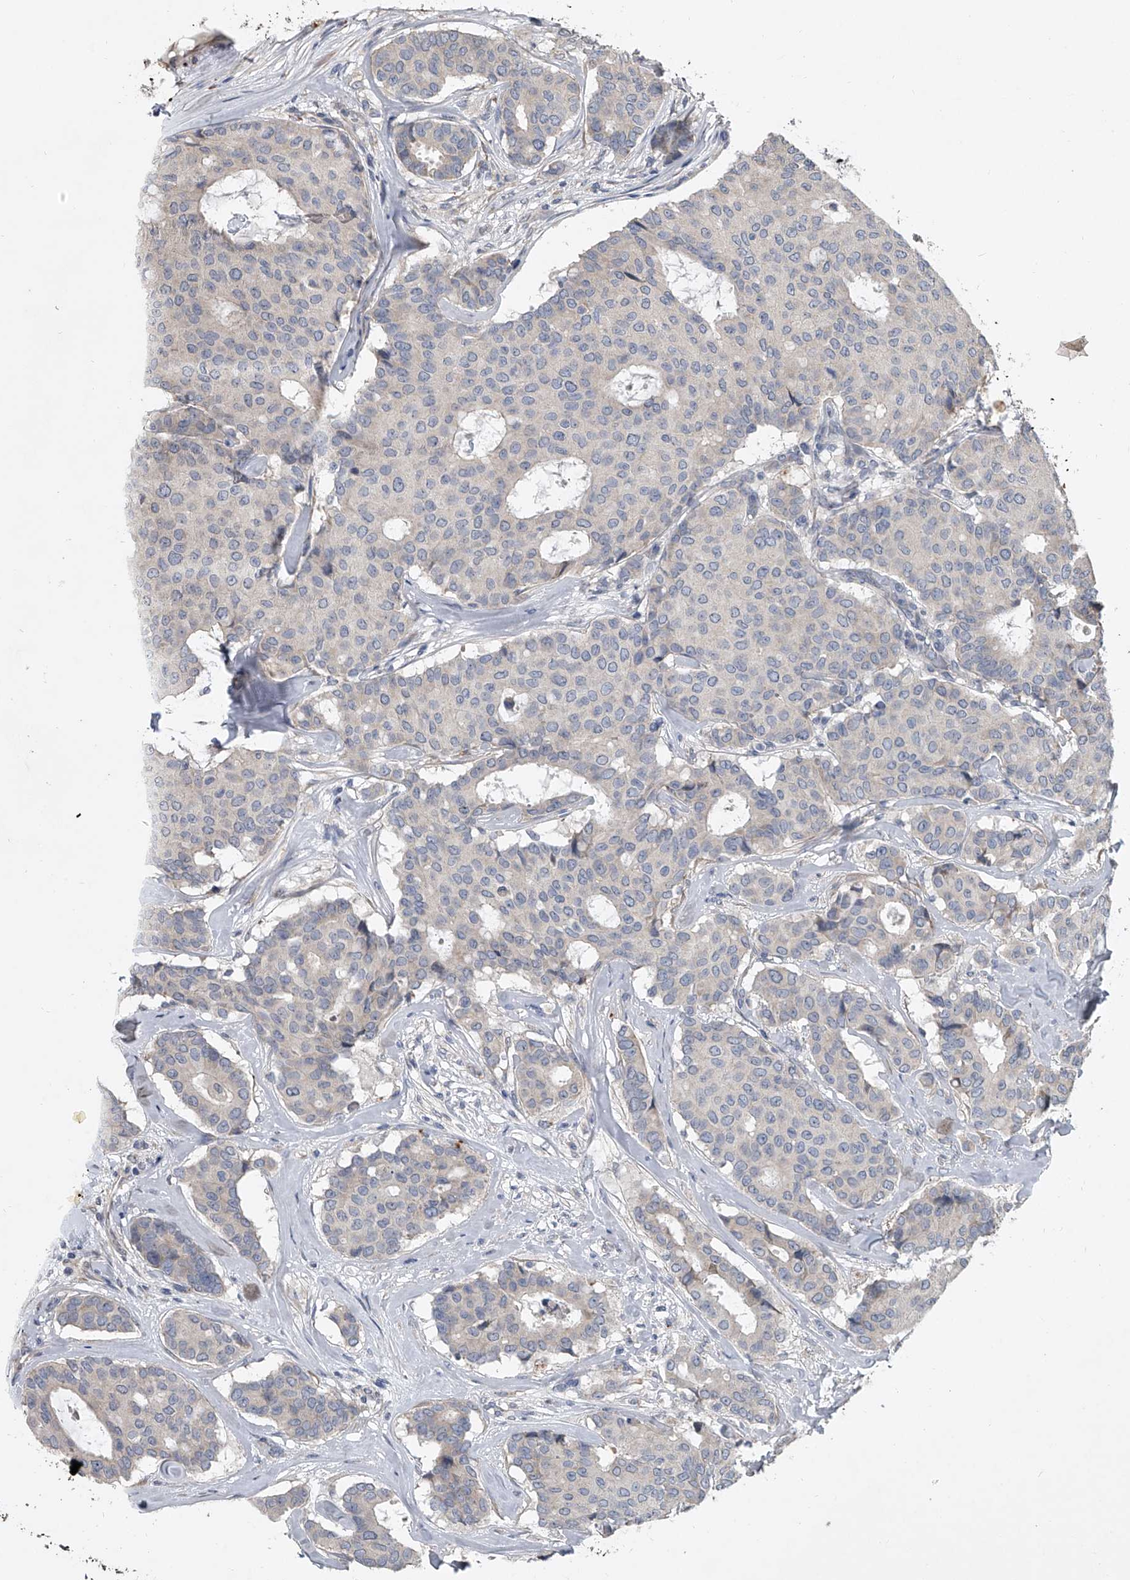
{"staining": {"intensity": "negative", "quantity": "none", "location": "none"}, "tissue": "breast cancer", "cell_type": "Tumor cells", "image_type": "cancer", "snomed": [{"axis": "morphology", "description": "Duct carcinoma"}, {"axis": "topography", "description": "Breast"}], "caption": "Breast cancer was stained to show a protein in brown. There is no significant expression in tumor cells. Nuclei are stained in blue.", "gene": "DOCK9", "patient": {"sex": "female", "age": 75}}